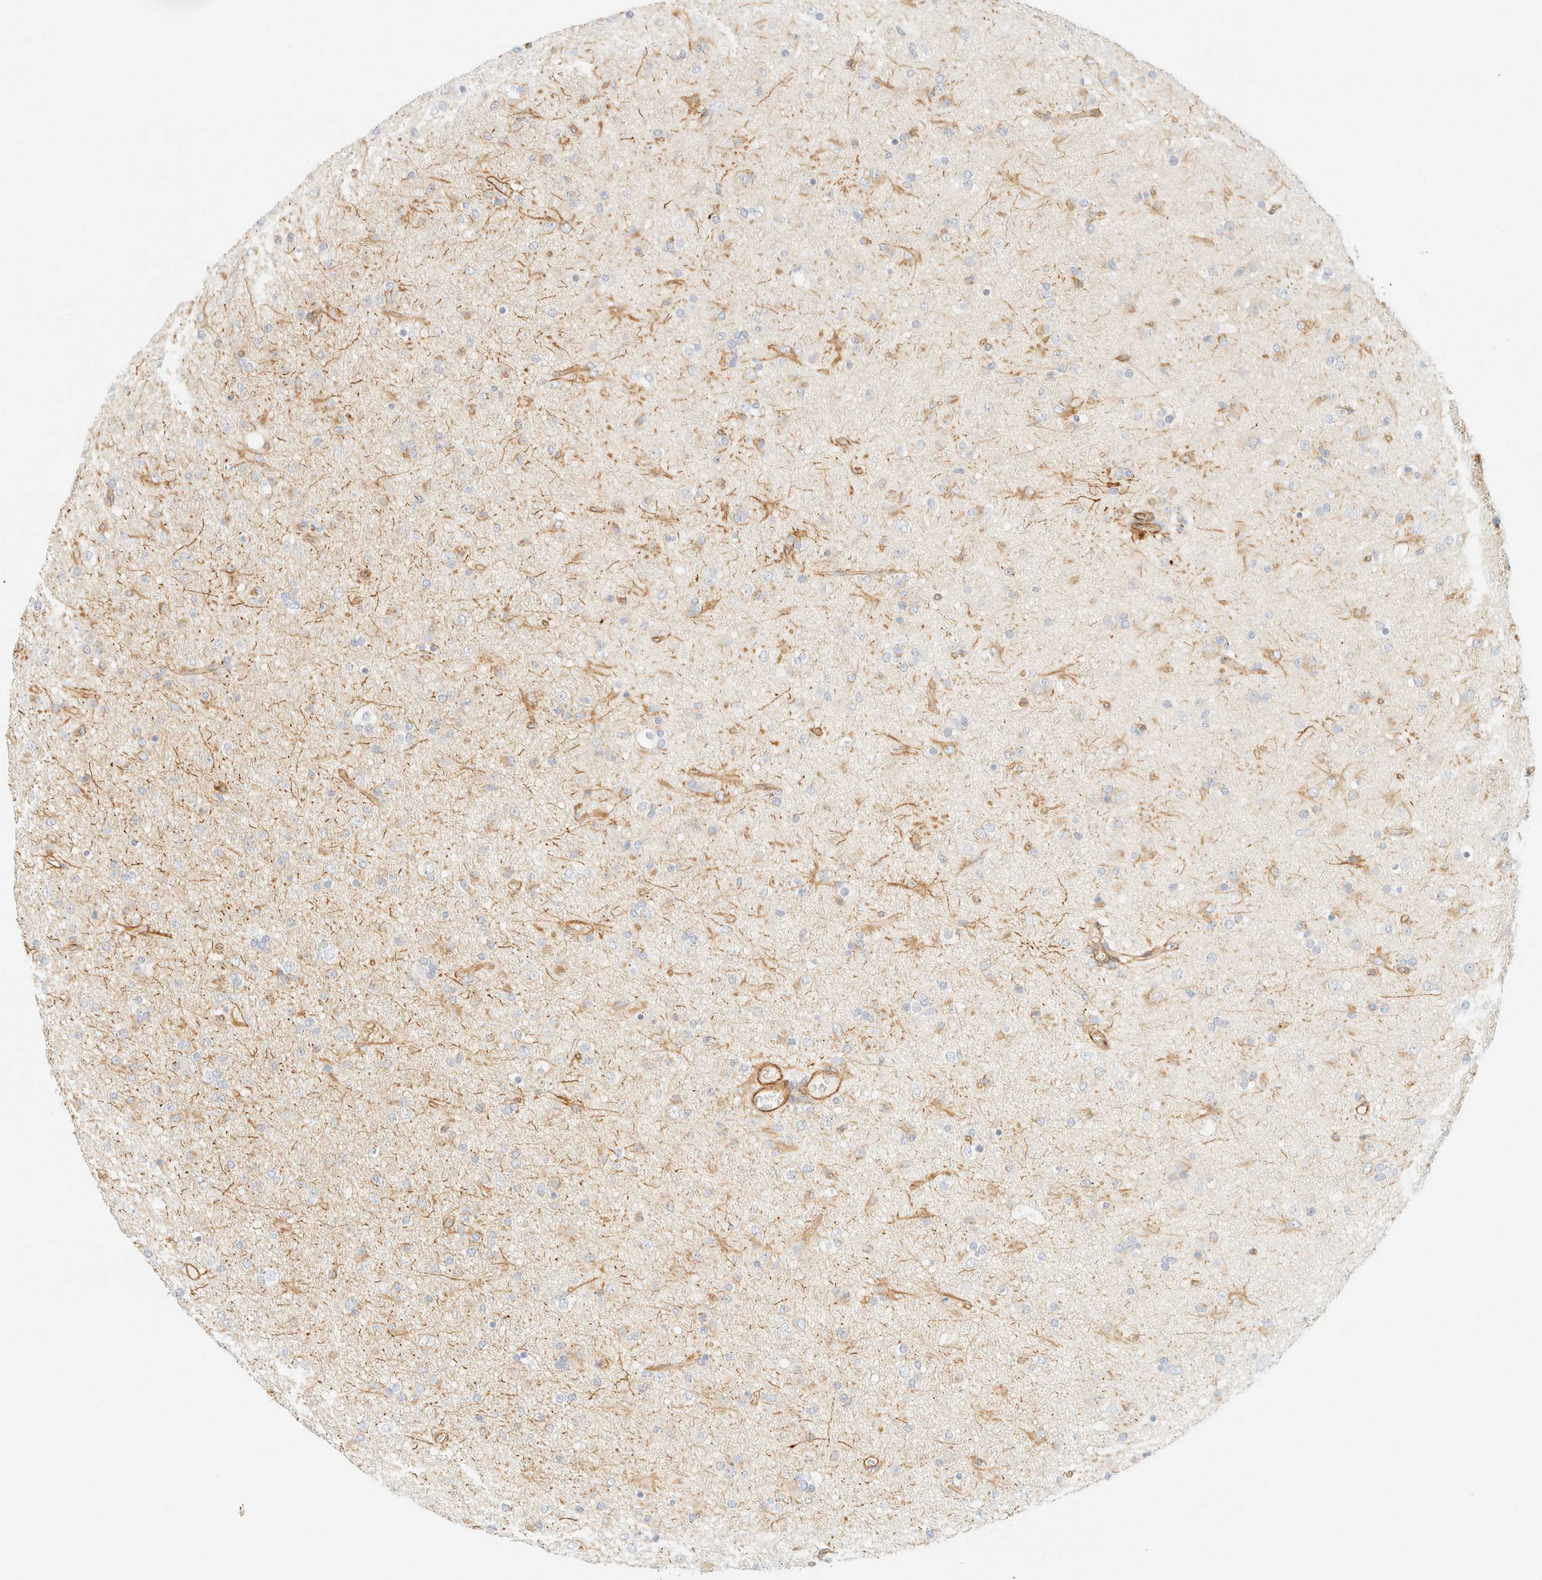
{"staining": {"intensity": "negative", "quantity": "none", "location": "none"}, "tissue": "glioma", "cell_type": "Tumor cells", "image_type": "cancer", "snomed": [{"axis": "morphology", "description": "Glioma, malignant, Low grade"}, {"axis": "topography", "description": "Brain"}], "caption": "An image of human glioma is negative for staining in tumor cells. The staining was performed using DAB to visualize the protein expression in brown, while the nuclei were stained in blue with hematoxylin (Magnification: 20x).", "gene": "OTOP2", "patient": {"sex": "male", "age": 65}}